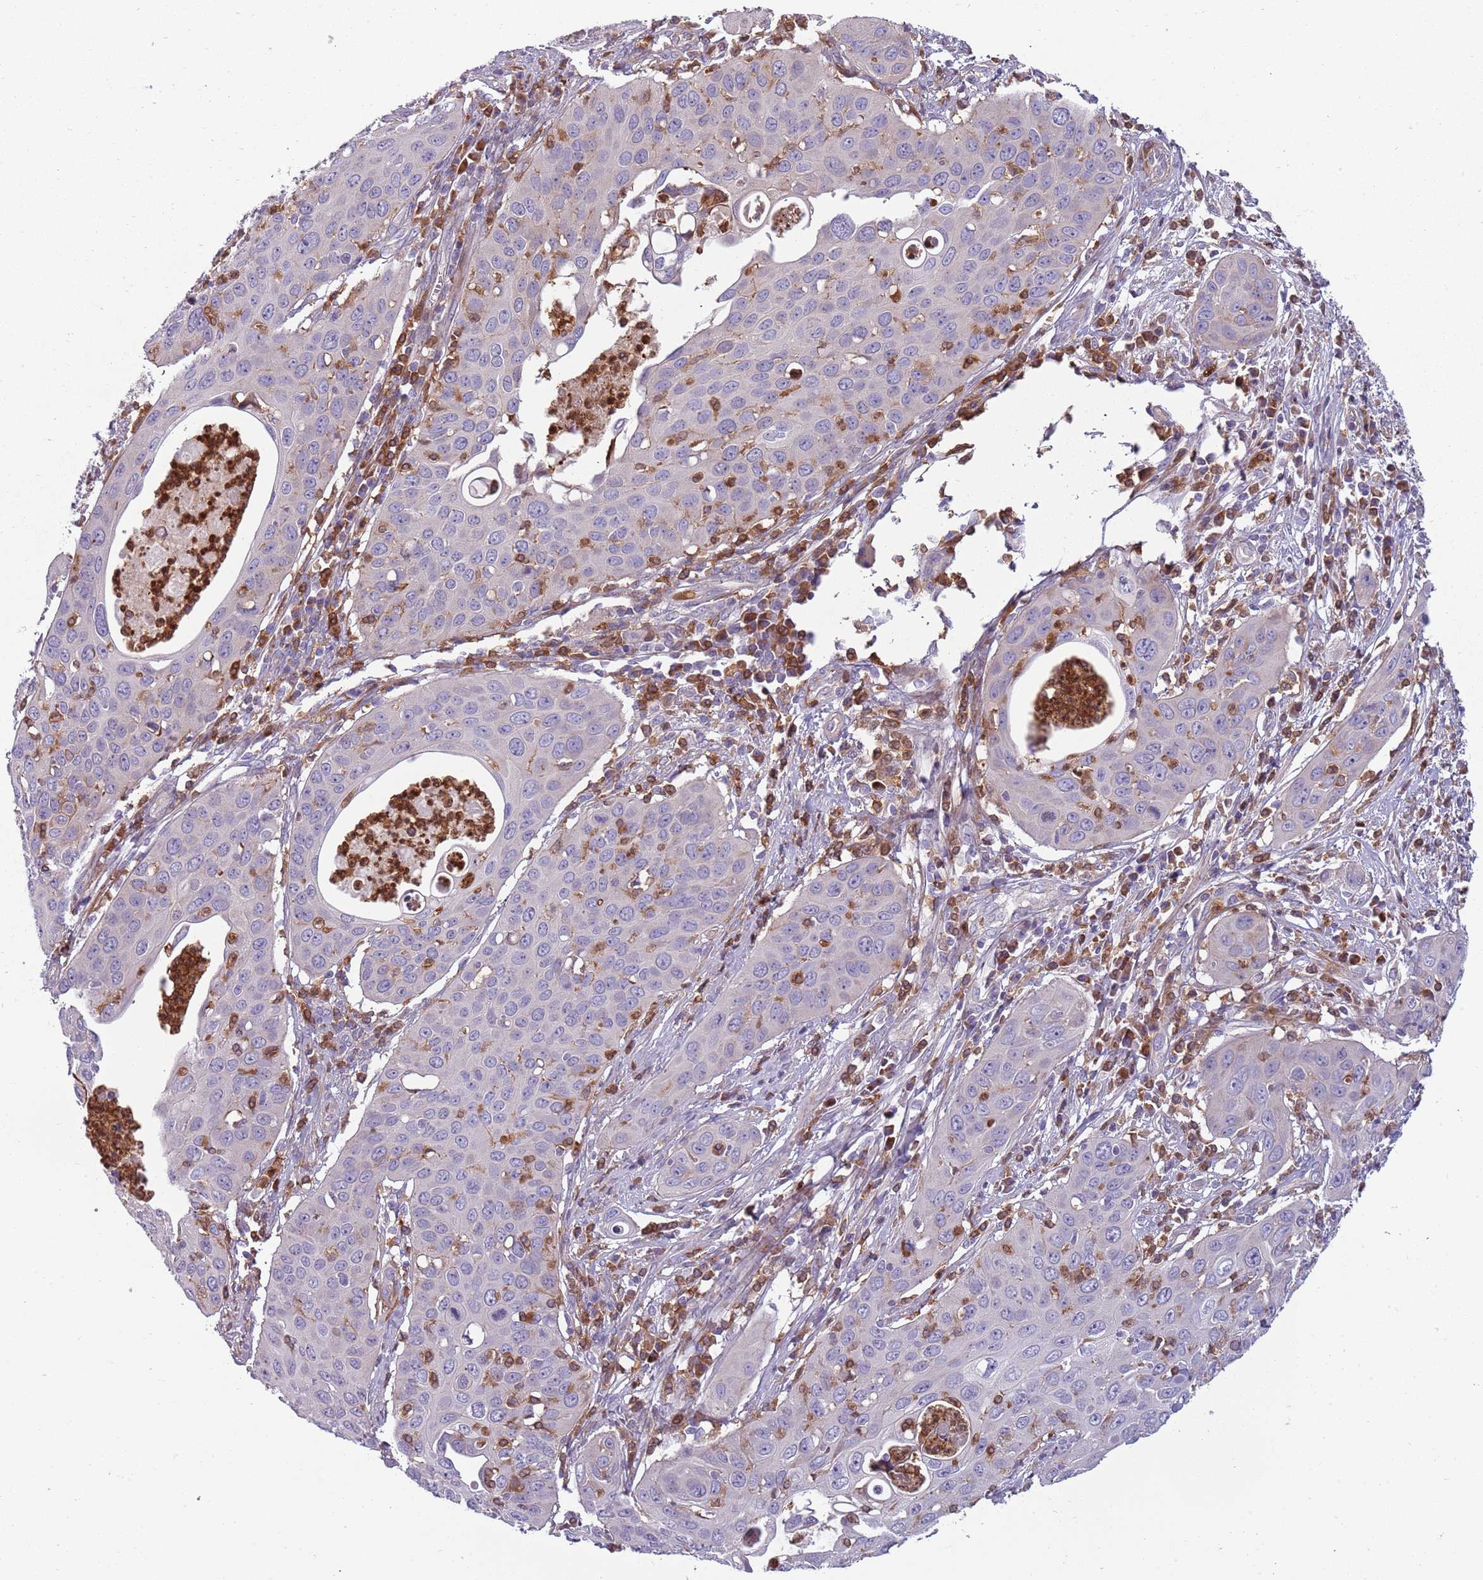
{"staining": {"intensity": "negative", "quantity": "none", "location": "none"}, "tissue": "cervical cancer", "cell_type": "Tumor cells", "image_type": "cancer", "snomed": [{"axis": "morphology", "description": "Squamous cell carcinoma, NOS"}, {"axis": "topography", "description": "Cervix"}], "caption": "Tumor cells are negative for brown protein staining in squamous cell carcinoma (cervical).", "gene": "NADK", "patient": {"sex": "female", "age": 36}}